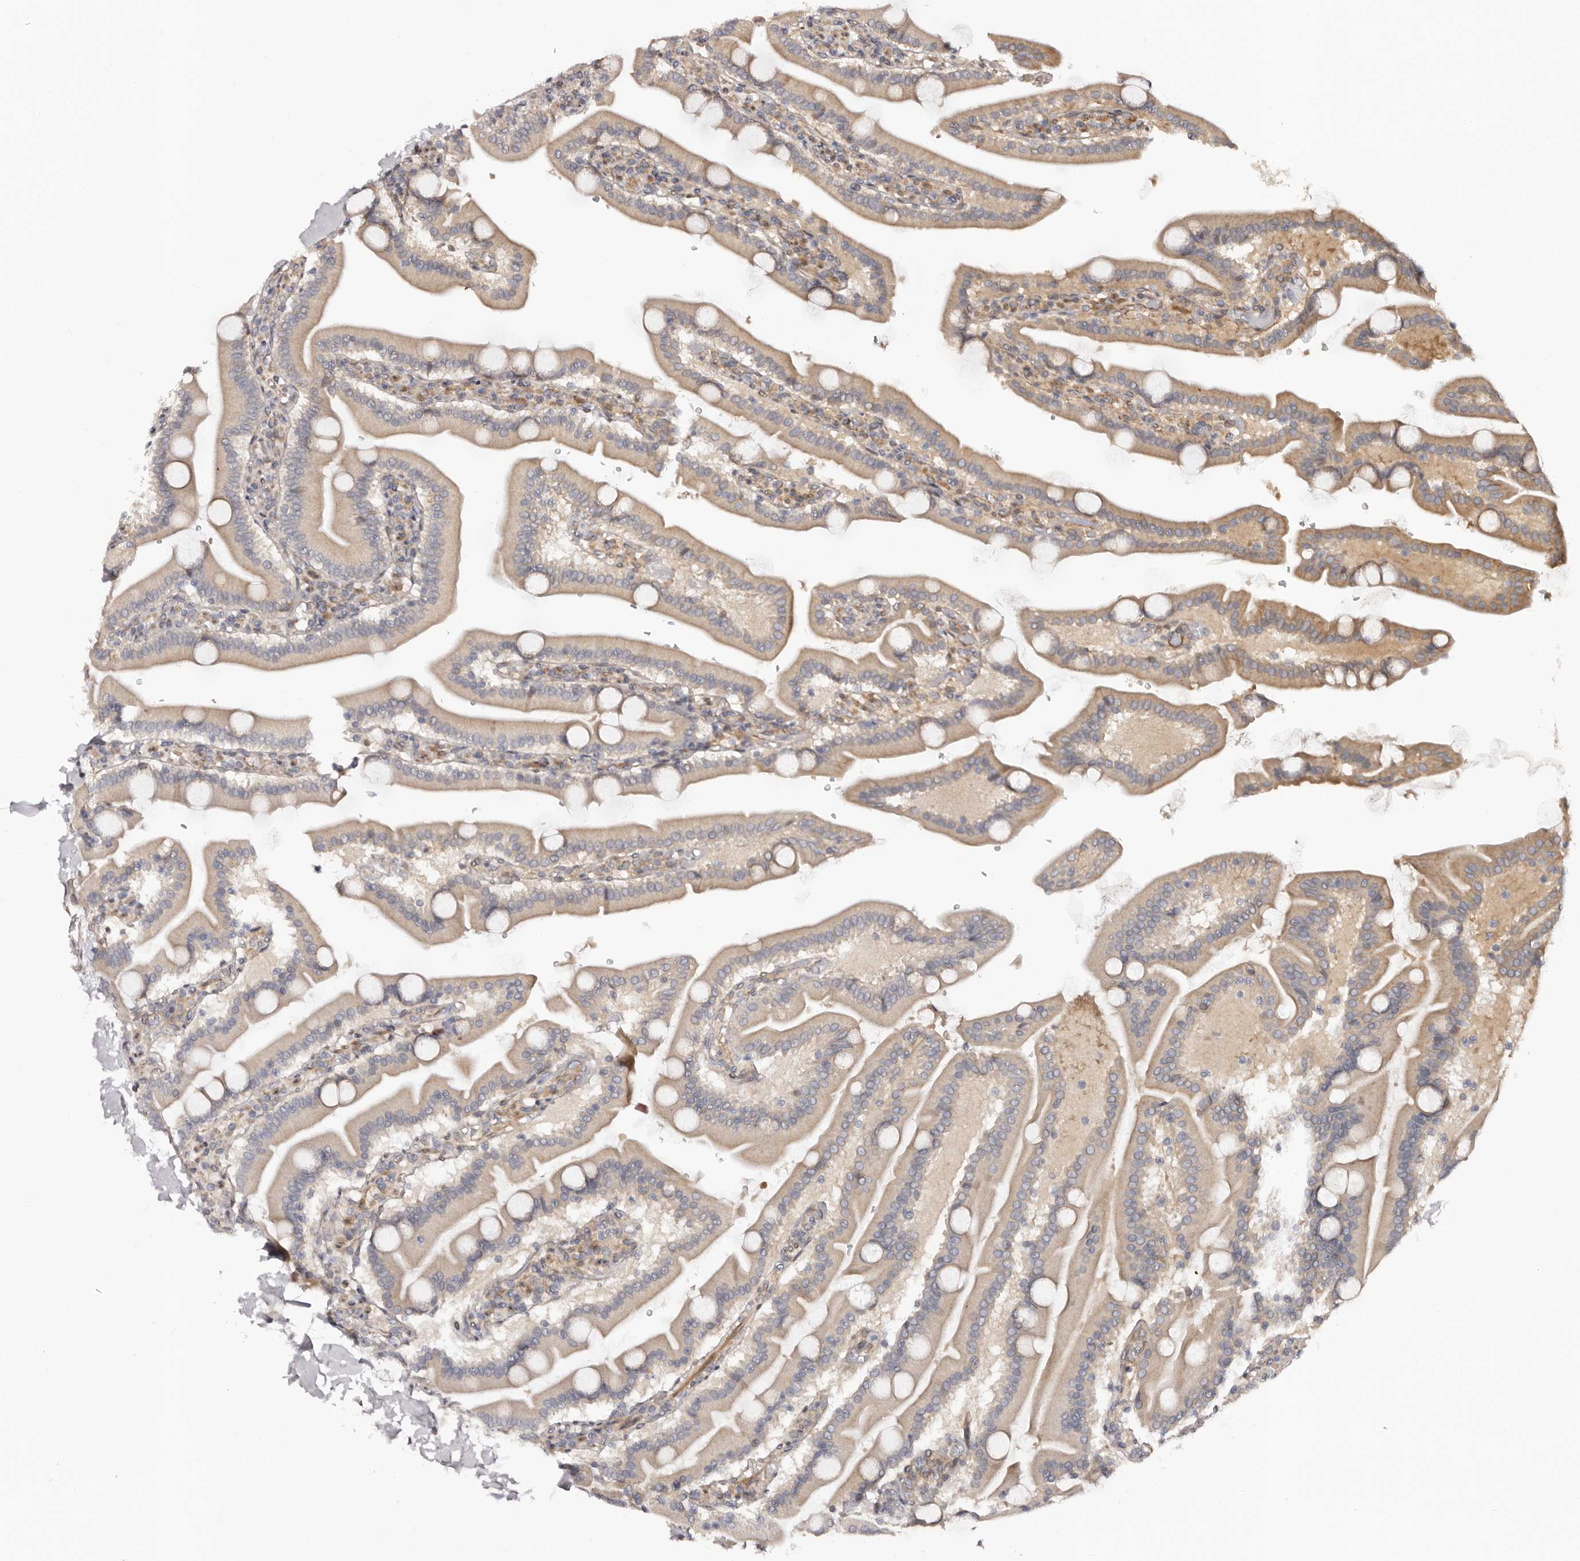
{"staining": {"intensity": "moderate", "quantity": "25%-75%", "location": "cytoplasmic/membranous"}, "tissue": "duodenum", "cell_type": "Glandular cells", "image_type": "normal", "snomed": [{"axis": "morphology", "description": "Normal tissue, NOS"}, {"axis": "topography", "description": "Duodenum"}], "caption": "Glandular cells demonstrate medium levels of moderate cytoplasmic/membranous staining in about 25%-75% of cells in benign human duodenum. The staining was performed using DAB (3,3'-diaminobenzidine), with brown indicating positive protein expression. Nuclei are stained blue with hematoxylin.", "gene": "MICAL2", "patient": {"sex": "male", "age": 55}}